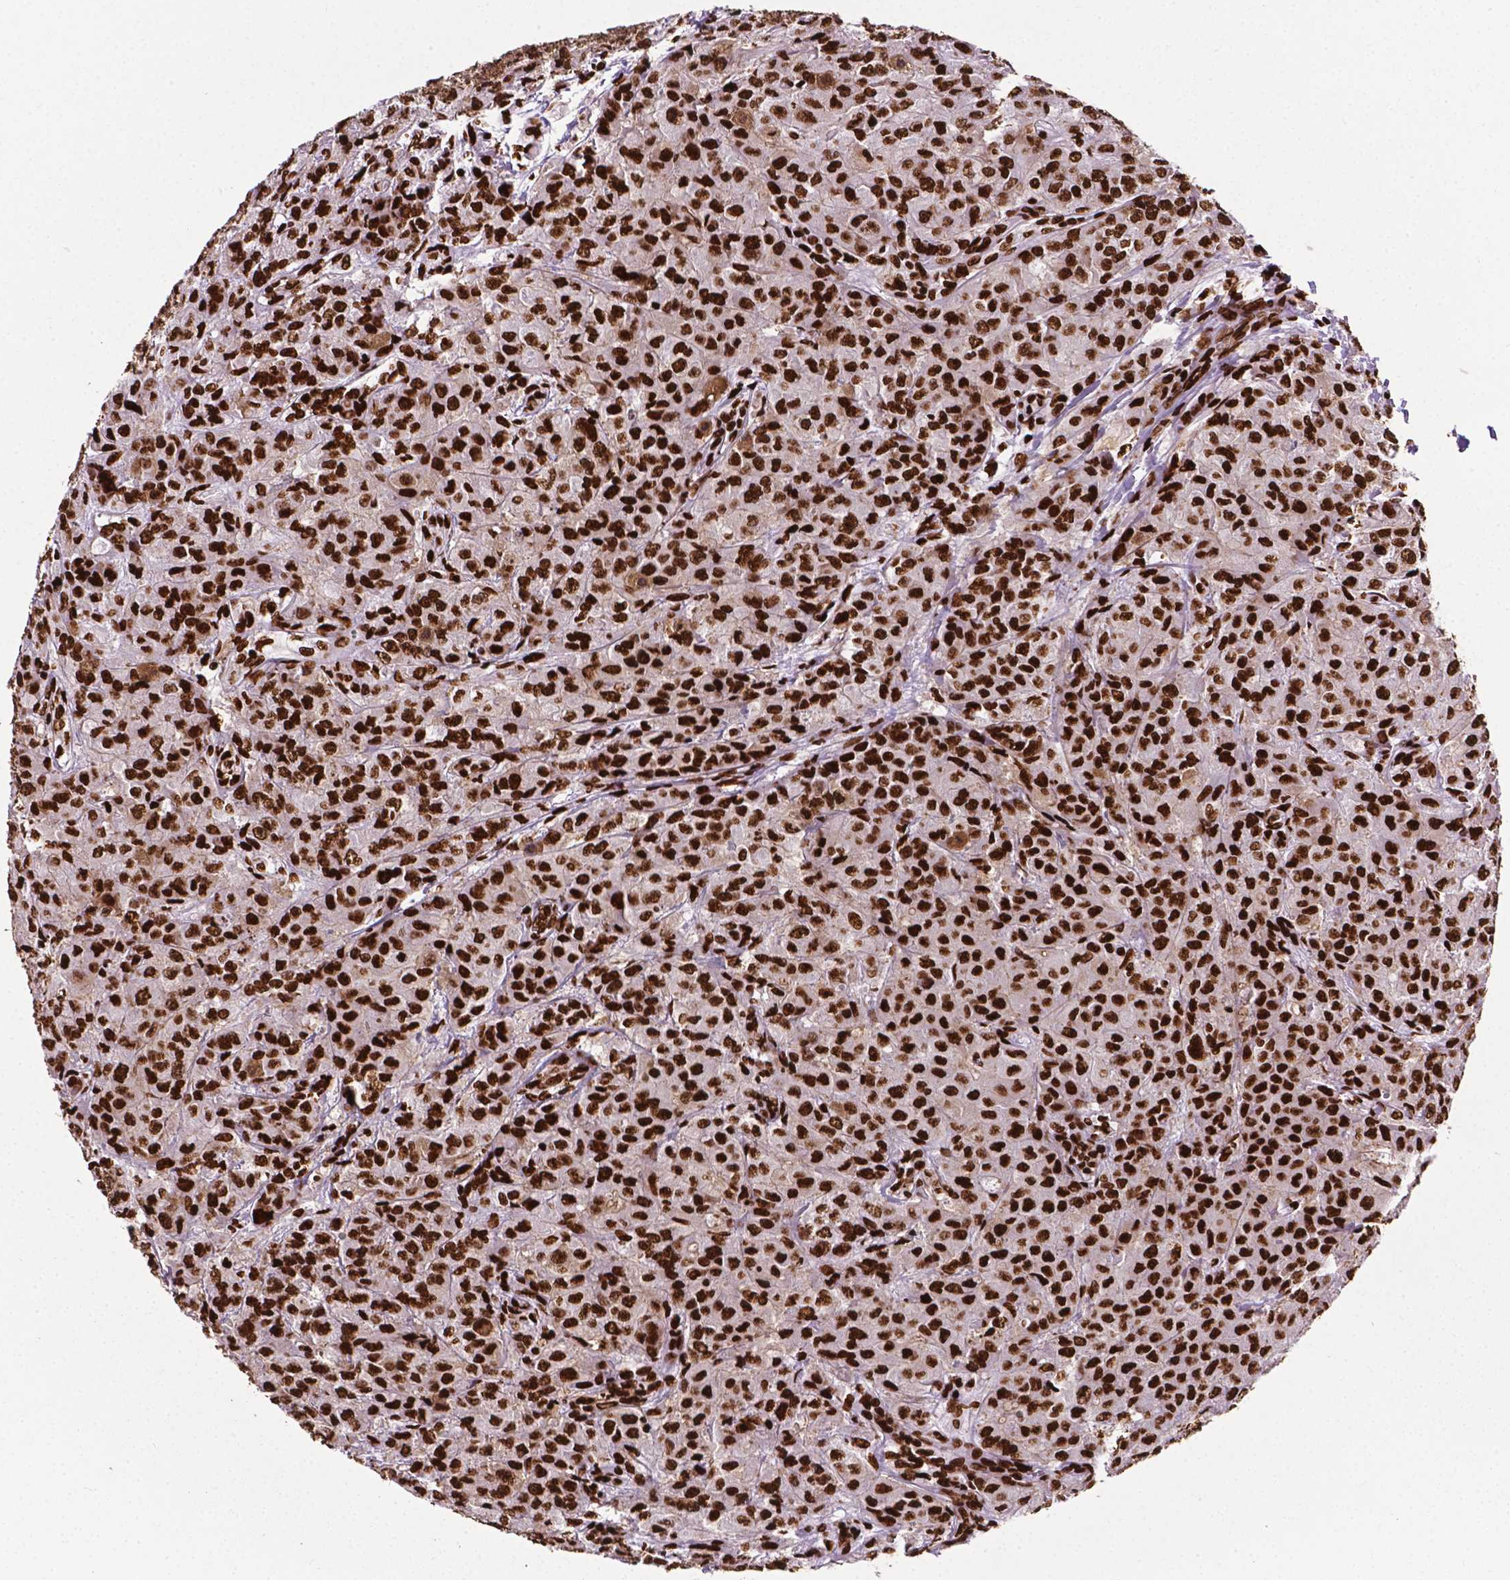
{"staining": {"intensity": "strong", "quantity": ">75%", "location": "nuclear"}, "tissue": "breast cancer", "cell_type": "Tumor cells", "image_type": "cancer", "snomed": [{"axis": "morphology", "description": "Normal tissue, NOS"}, {"axis": "morphology", "description": "Duct carcinoma"}, {"axis": "topography", "description": "Breast"}], "caption": "DAB (3,3'-diaminobenzidine) immunohistochemical staining of invasive ductal carcinoma (breast) exhibits strong nuclear protein positivity in about >75% of tumor cells. (DAB (3,3'-diaminobenzidine) IHC, brown staining for protein, blue staining for nuclei).", "gene": "SMIM5", "patient": {"sex": "female", "age": 43}}